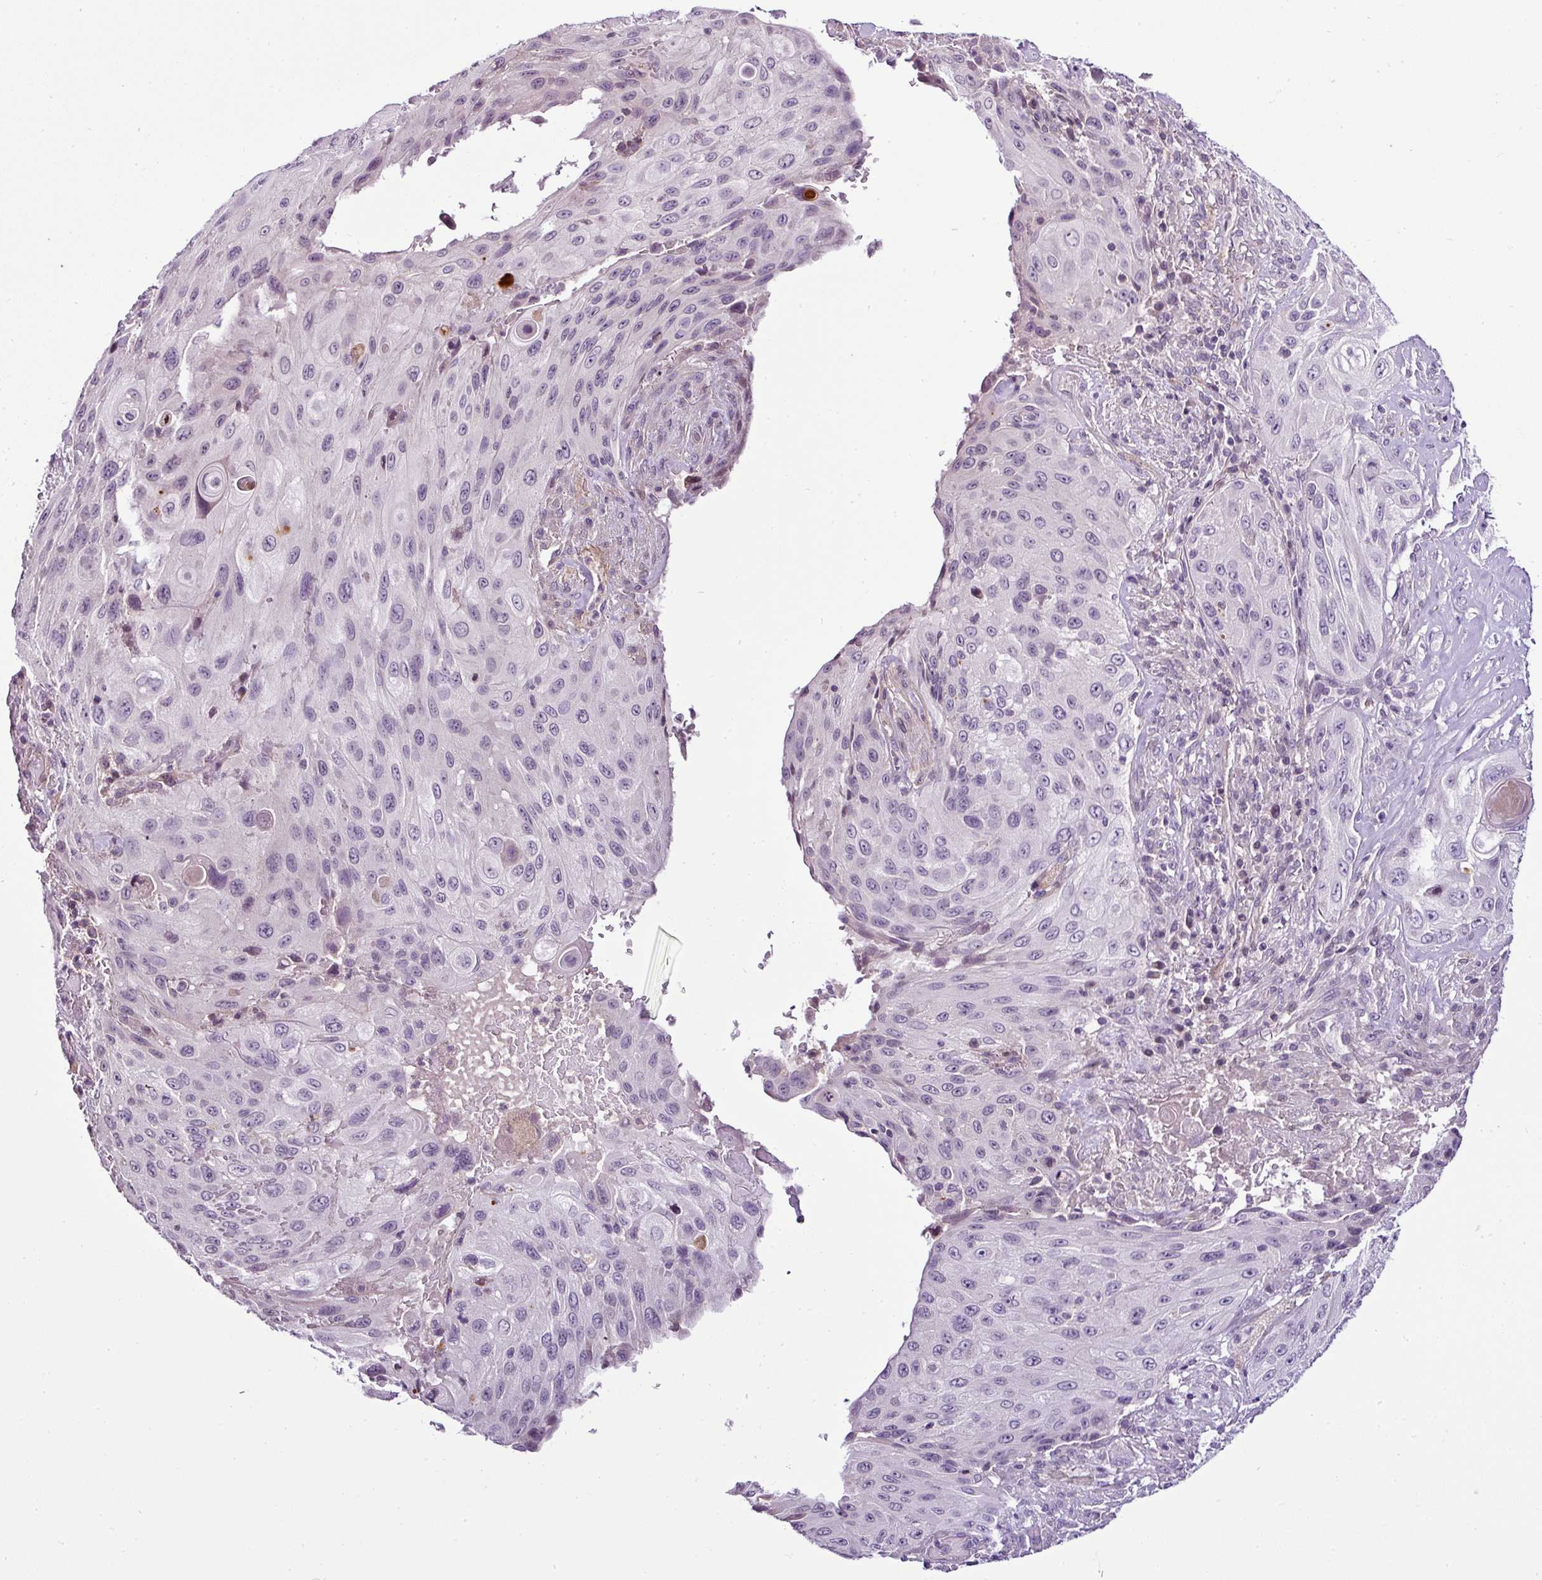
{"staining": {"intensity": "negative", "quantity": "none", "location": "none"}, "tissue": "cervical cancer", "cell_type": "Tumor cells", "image_type": "cancer", "snomed": [{"axis": "morphology", "description": "Squamous cell carcinoma, NOS"}, {"axis": "topography", "description": "Cervix"}], "caption": "Immunohistochemistry (IHC) micrograph of human cervical squamous cell carcinoma stained for a protein (brown), which demonstrates no positivity in tumor cells. Nuclei are stained in blue.", "gene": "TEX30", "patient": {"sex": "female", "age": 42}}